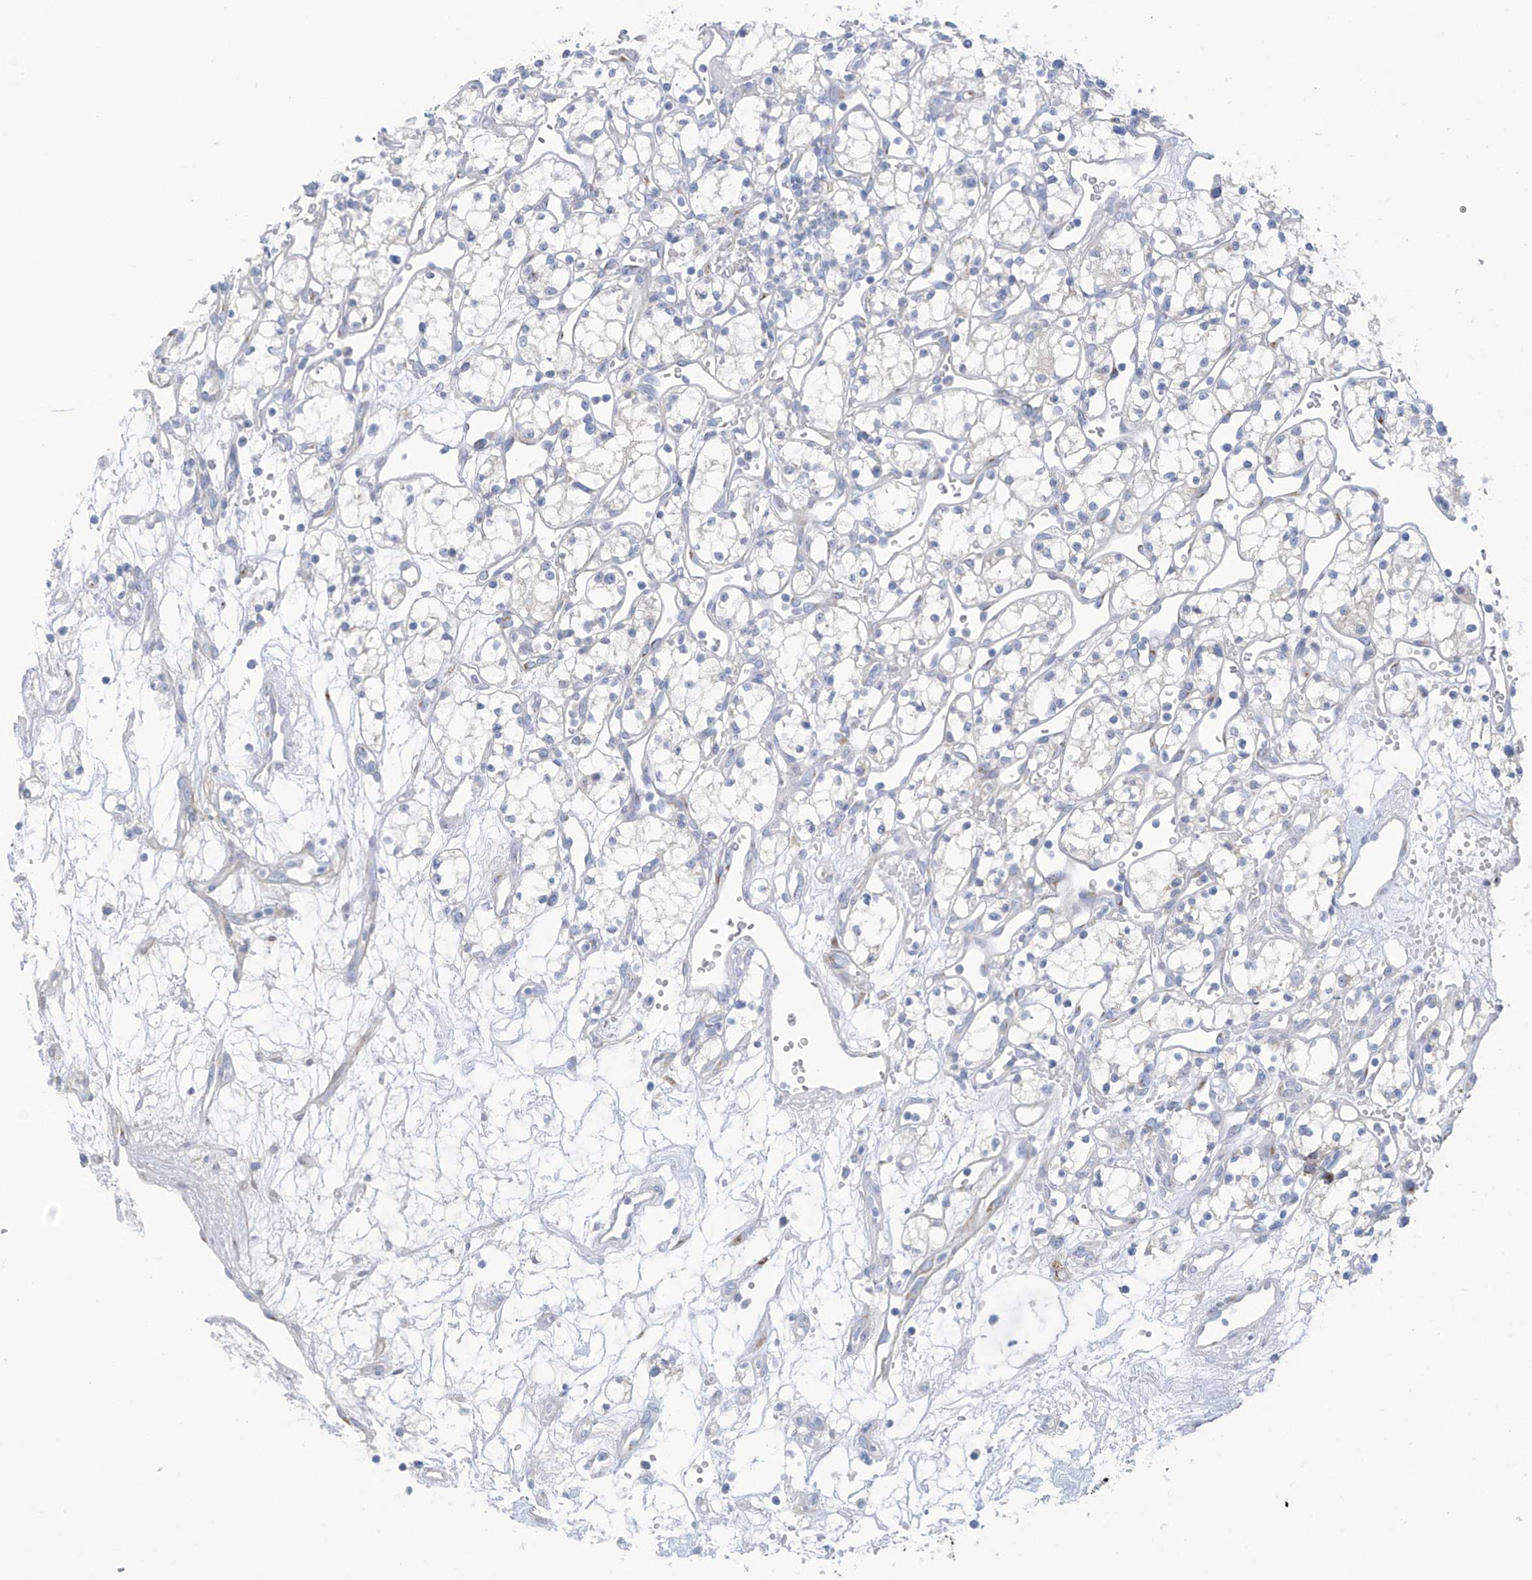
{"staining": {"intensity": "negative", "quantity": "none", "location": "none"}, "tissue": "renal cancer", "cell_type": "Tumor cells", "image_type": "cancer", "snomed": [{"axis": "morphology", "description": "Adenocarcinoma, NOS"}, {"axis": "topography", "description": "Kidney"}], "caption": "Tumor cells are negative for brown protein staining in renal cancer (adenocarcinoma). The staining is performed using DAB brown chromogen with nuclei counter-stained in using hematoxylin.", "gene": "TRMT2B", "patient": {"sex": "male", "age": 59}}